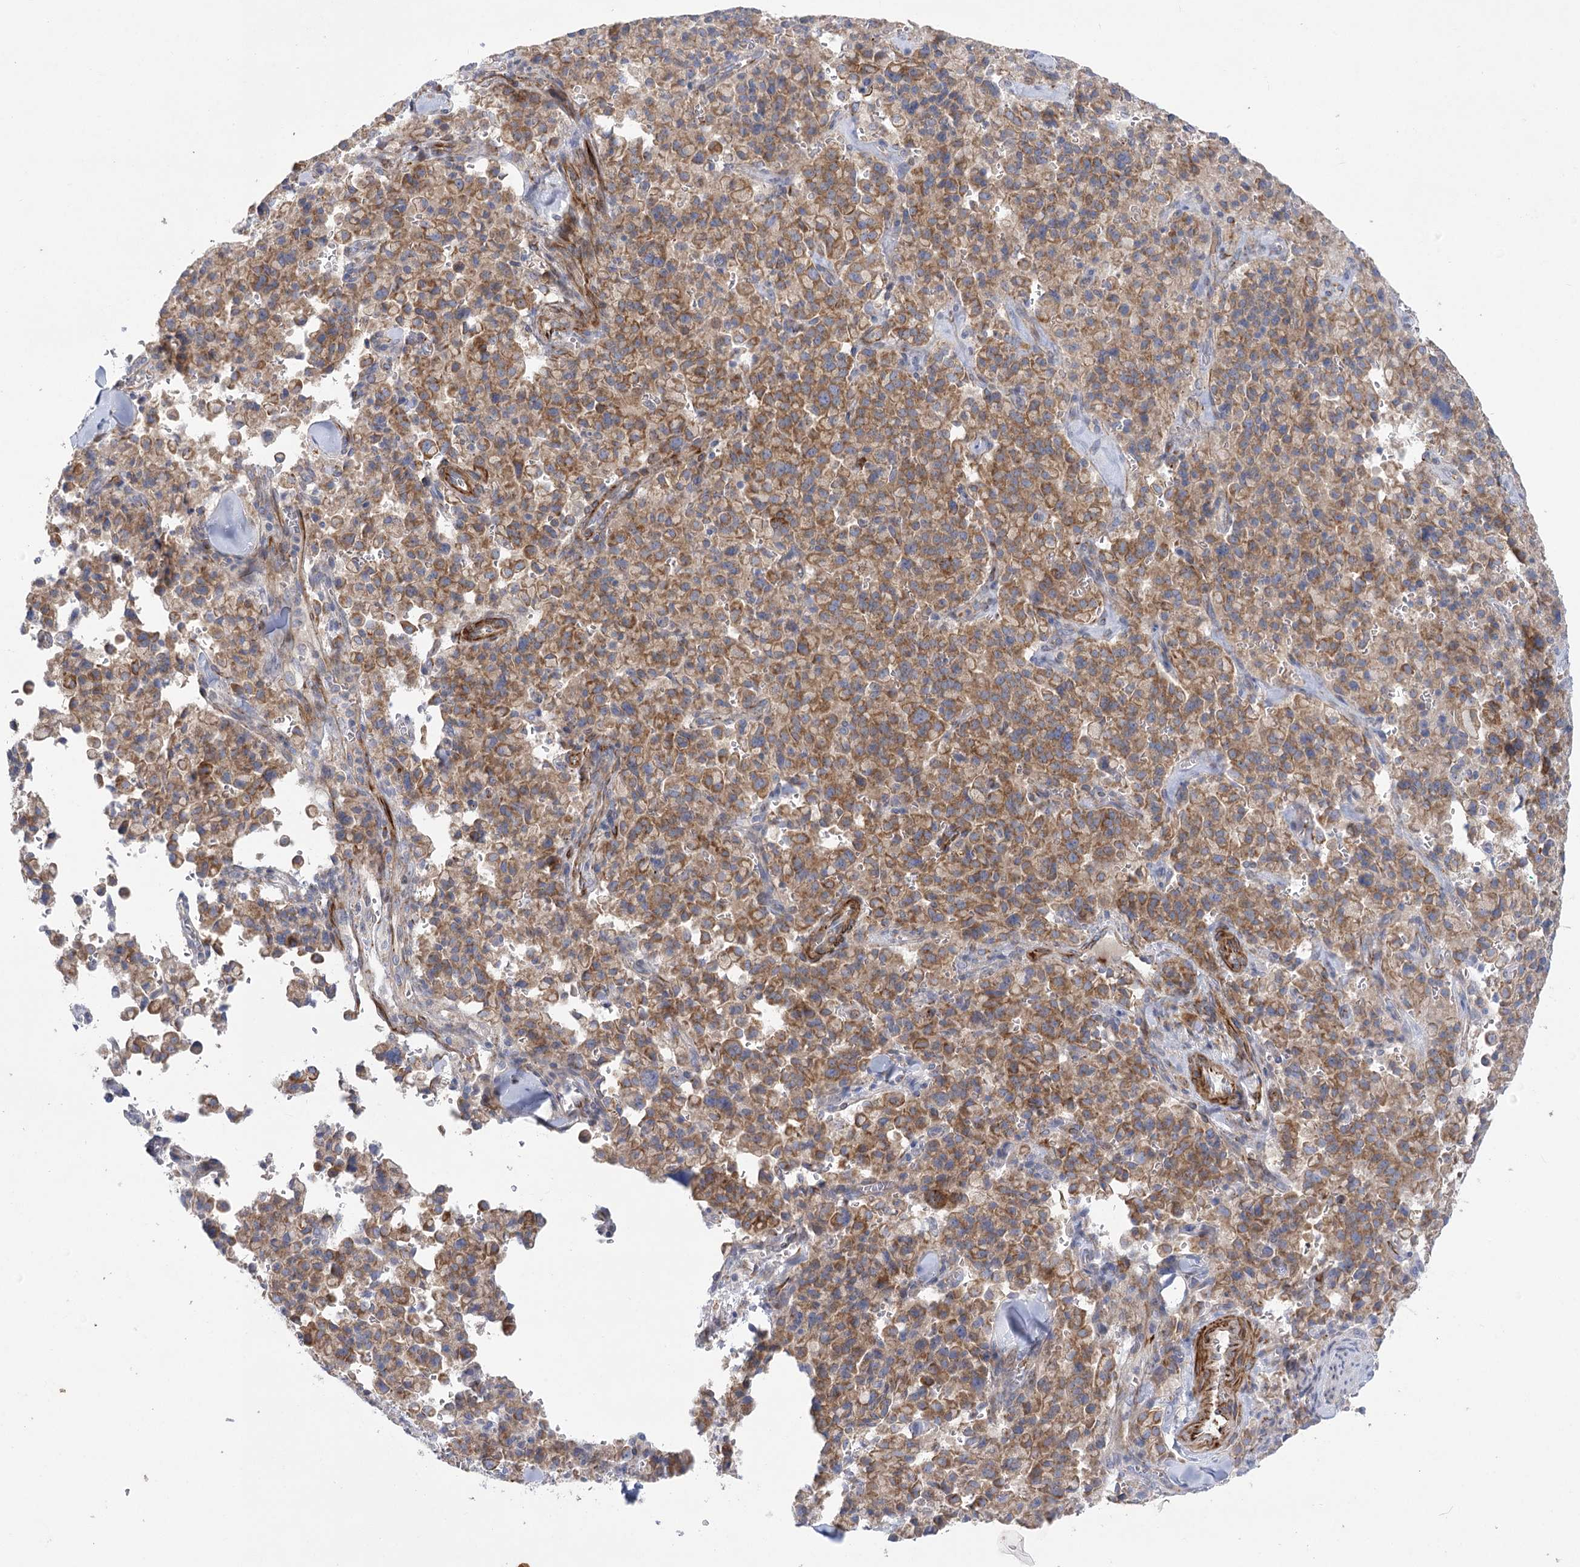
{"staining": {"intensity": "moderate", "quantity": ">75%", "location": "cytoplasmic/membranous"}, "tissue": "pancreatic cancer", "cell_type": "Tumor cells", "image_type": "cancer", "snomed": [{"axis": "morphology", "description": "Adenocarcinoma, NOS"}, {"axis": "topography", "description": "Pancreas"}], "caption": "Pancreatic adenocarcinoma tissue reveals moderate cytoplasmic/membranous positivity in approximately >75% of tumor cells", "gene": "DHTKD1", "patient": {"sex": "male", "age": 65}}